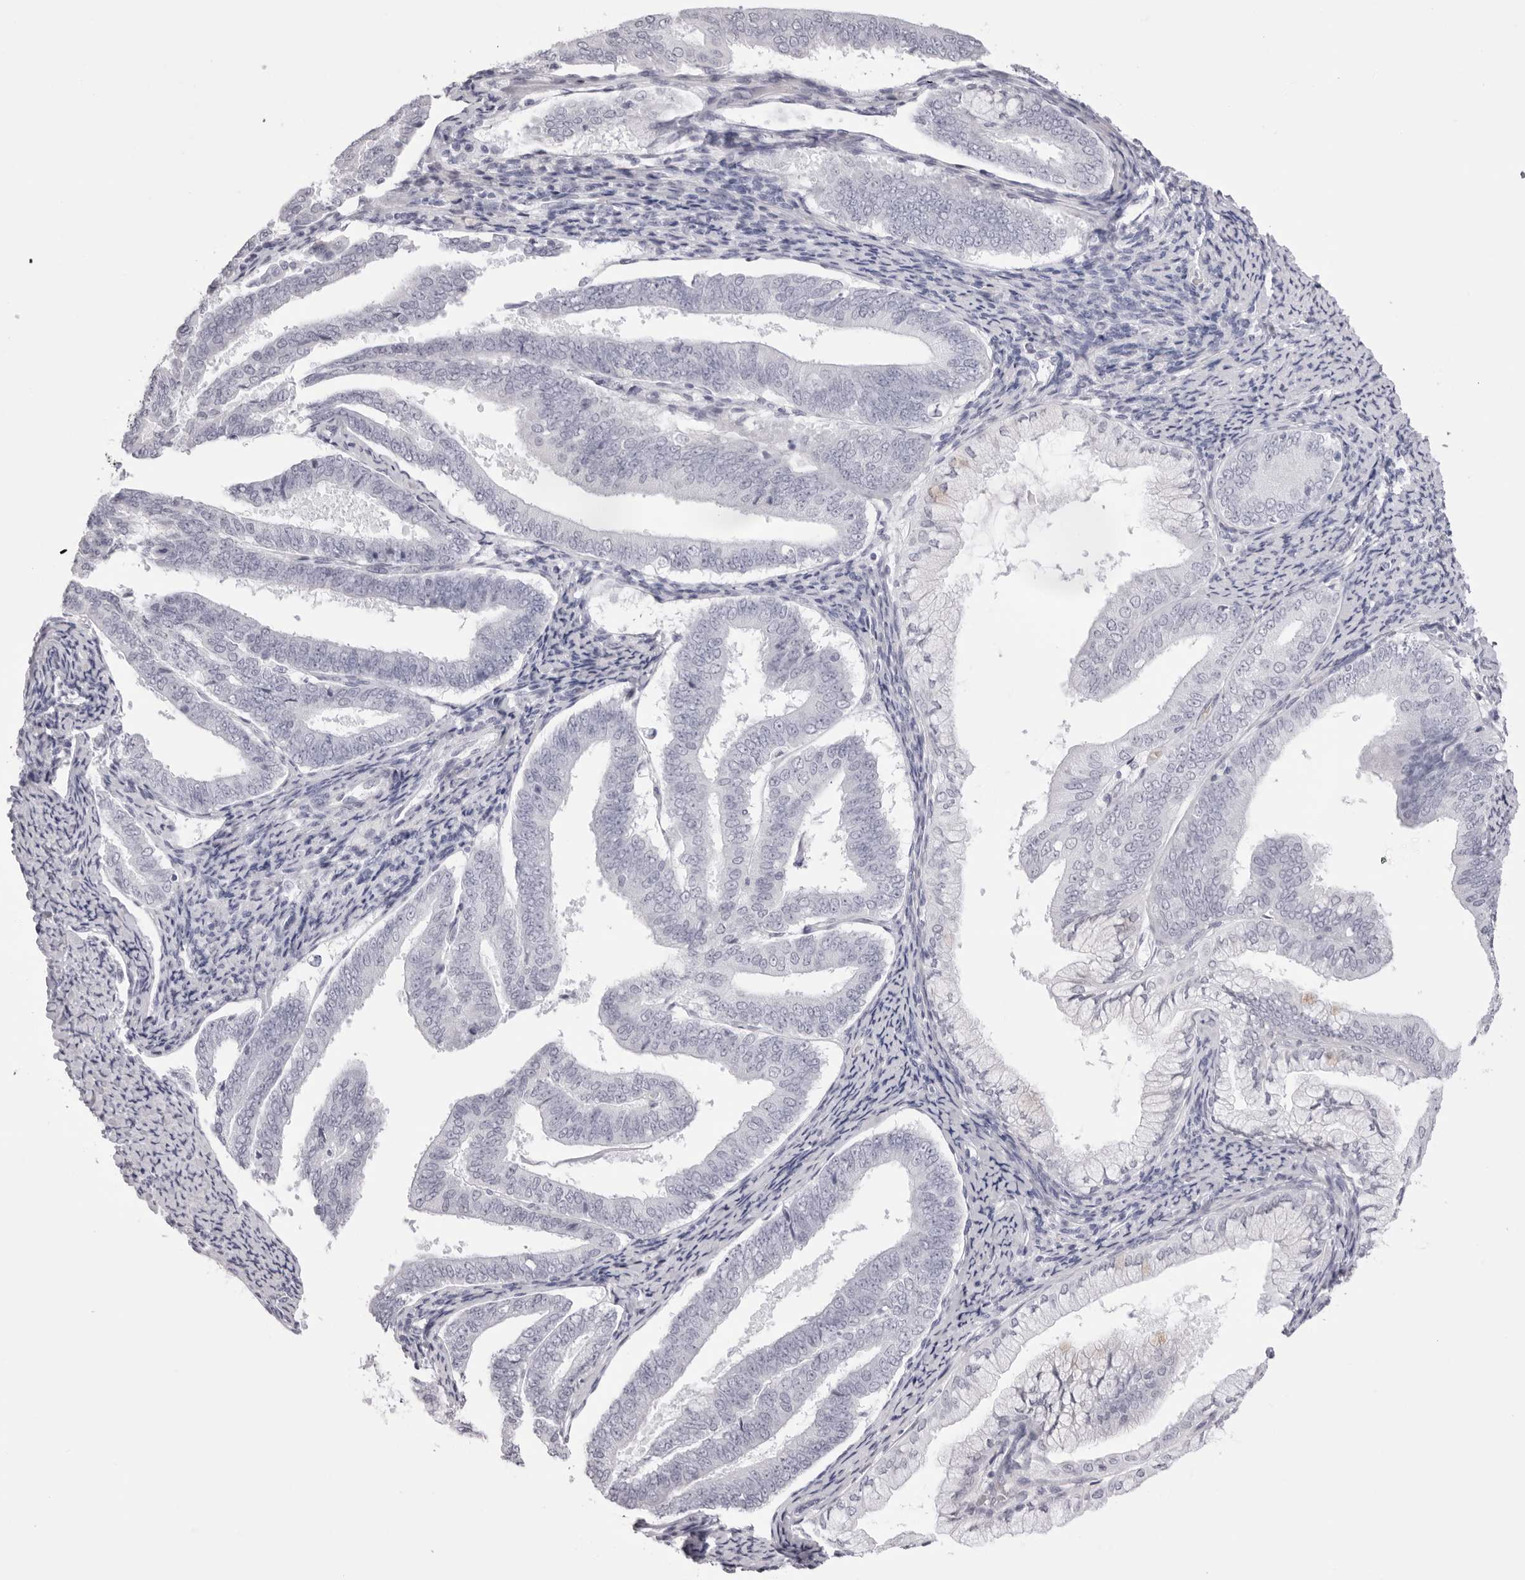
{"staining": {"intensity": "negative", "quantity": "none", "location": "none"}, "tissue": "endometrial cancer", "cell_type": "Tumor cells", "image_type": "cancer", "snomed": [{"axis": "morphology", "description": "Adenocarcinoma, NOS"}, {"axis": "topography", "description": "Endometrium"}], "caption": "This micrograph is of endometrial cancer (adenocarcinoma) stained with IHC to label a protein in brown with the nuclei are counter-stained blue. There is no staining in tumor cells.", "gene": "SPTA1", "patient": {"sex": "female", "age": 63}}